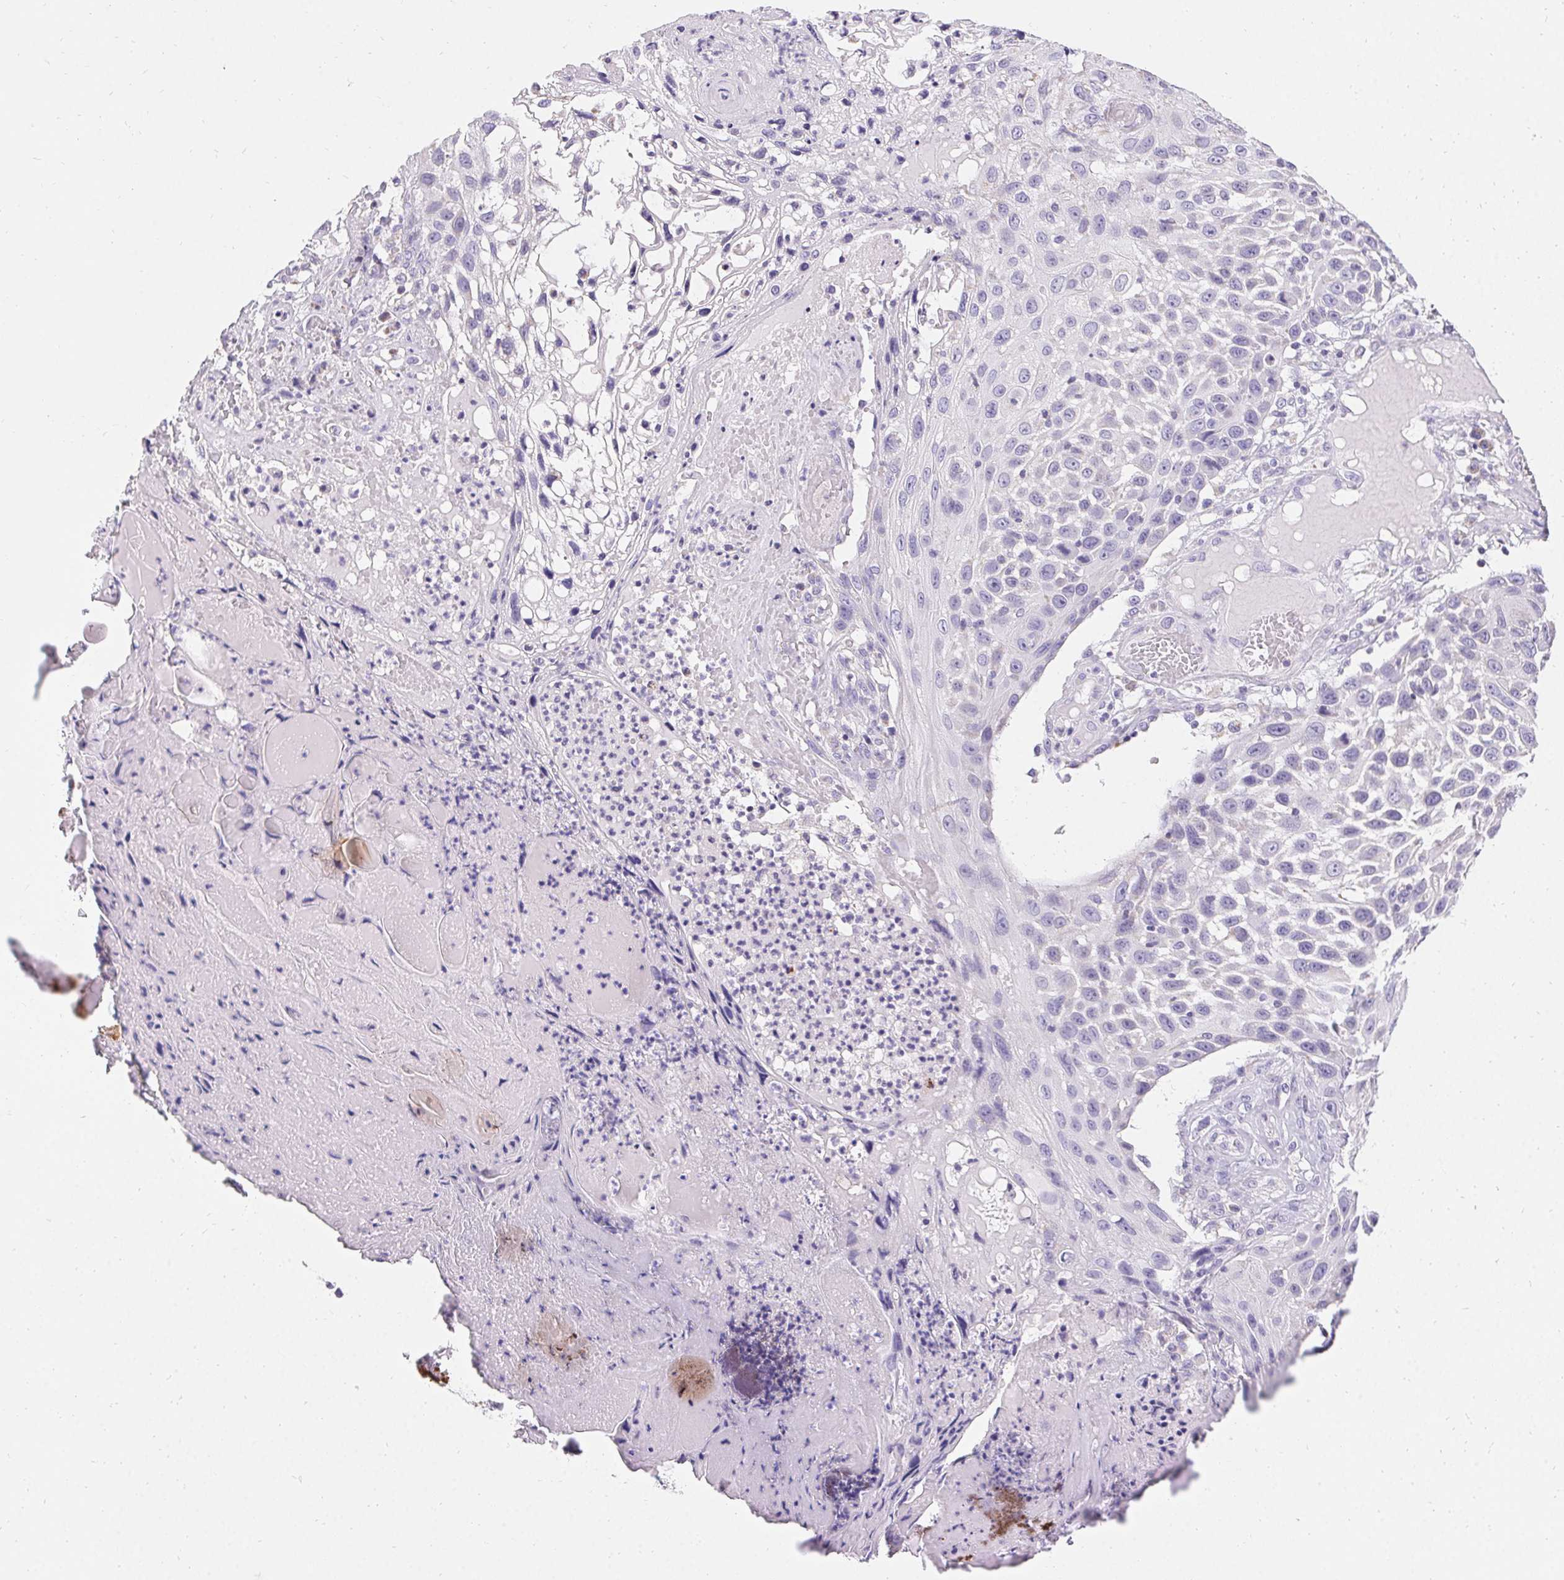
{"staining": {"intensity": "negative", "quantity": "none", "location": "none"}, "tissue": "skin cancer", "cell_type": "Tumor cells", "image_type": "cancer", "snomed": [{"axis": "morphology", "description": "Squamous cell carcinoma, NOS"}, {"axis": "topography", "description": "Skin"}], "caption": "An immunohistochemistry photomicrograph of squamous cell carcinoma (skin) is shown. There is no staining in tumor cells of squamous cell carcinoma (skin).", "gene": "ASGR2", "patient": {"sex": "male", "age": 92}}